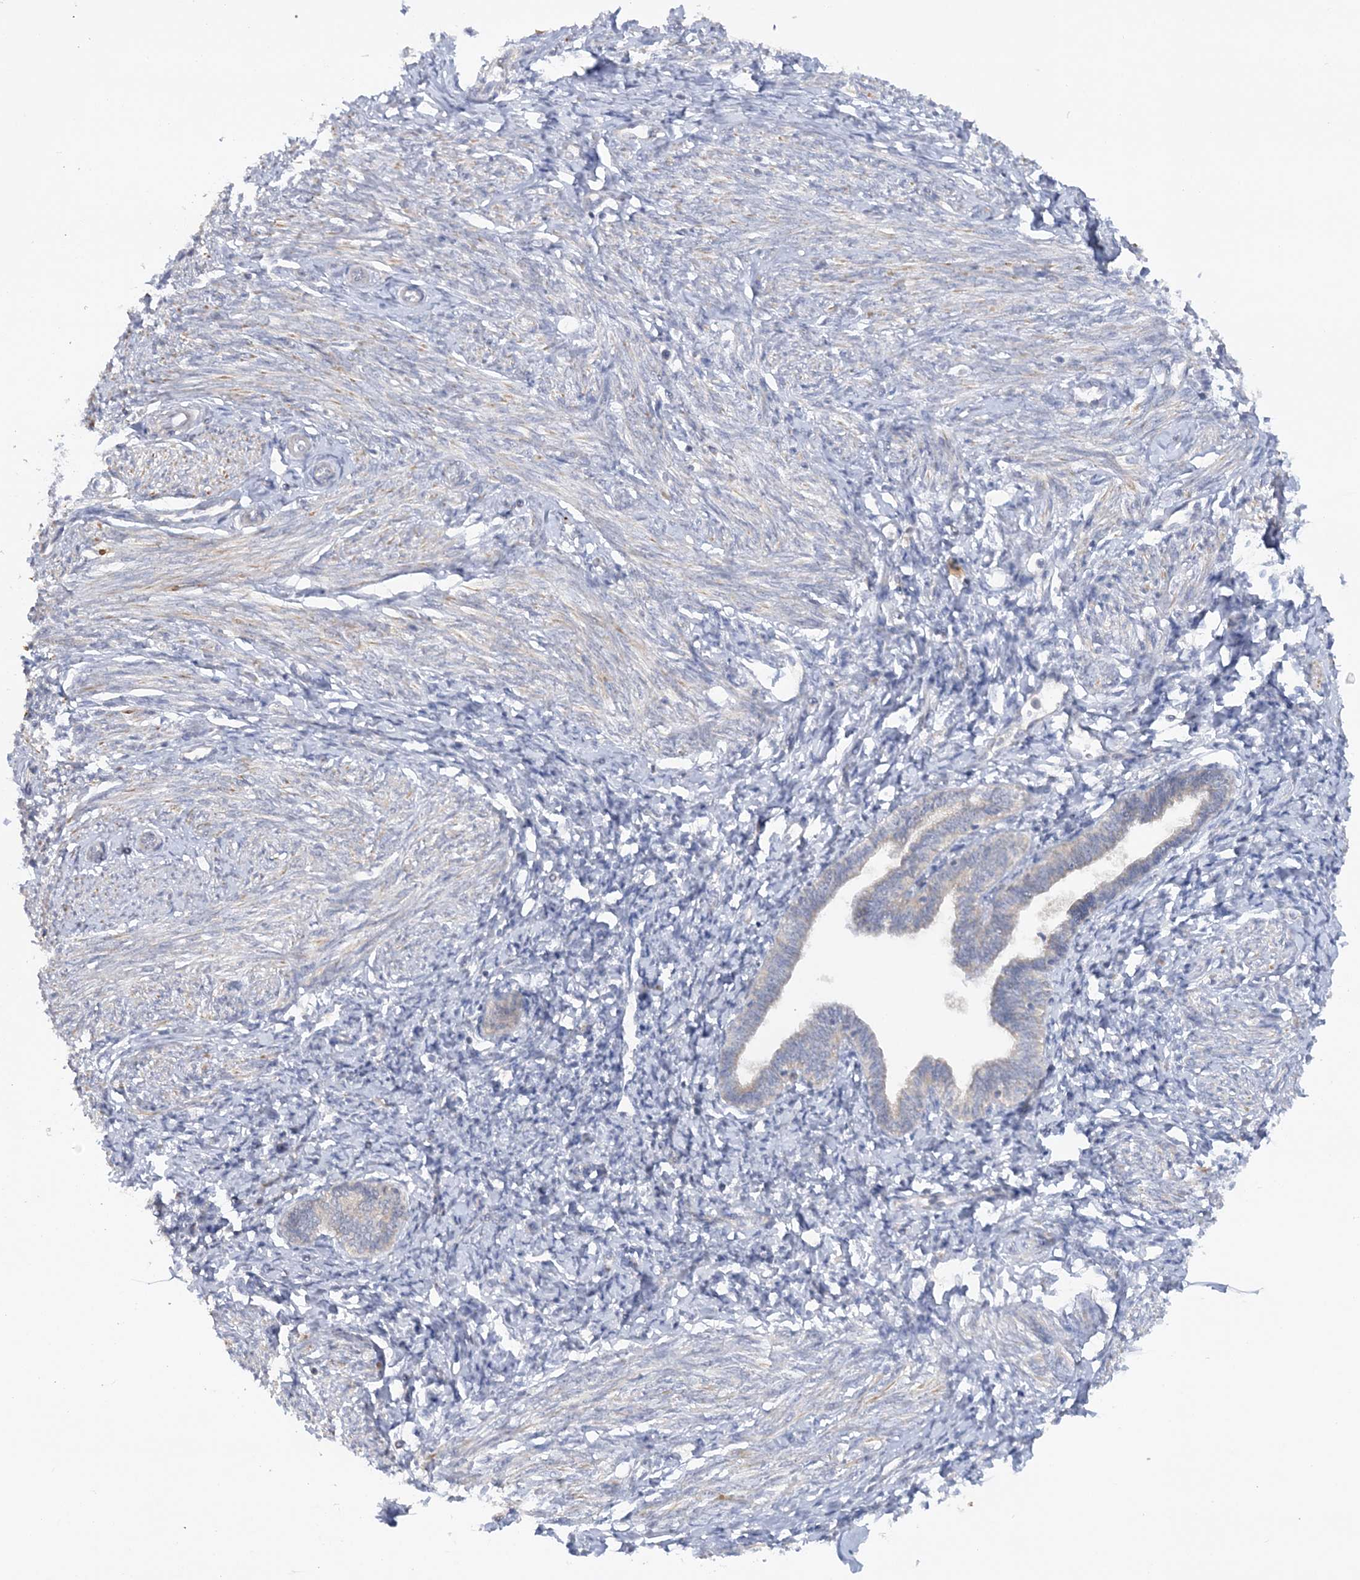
{"staining": {"intensity": "negative", "quantity": "none", "location": "none"}, "tissue": "endometrium", "cell_type": "Cells in endometrial stroma", "image_type": "normal", "snomed": [{"axis": "morphology", "description": "Normal tissue, NOS"}, {"axis": "topography", "description": "Endometrium"}], "caption": "This is an immunohistochemistry (IHC) micrograph of normal human endometrium. There is no positivity in cells in endometrial stroma.", "gene": "MMADHC", "patient": {"sex": "female", "age": 72}}